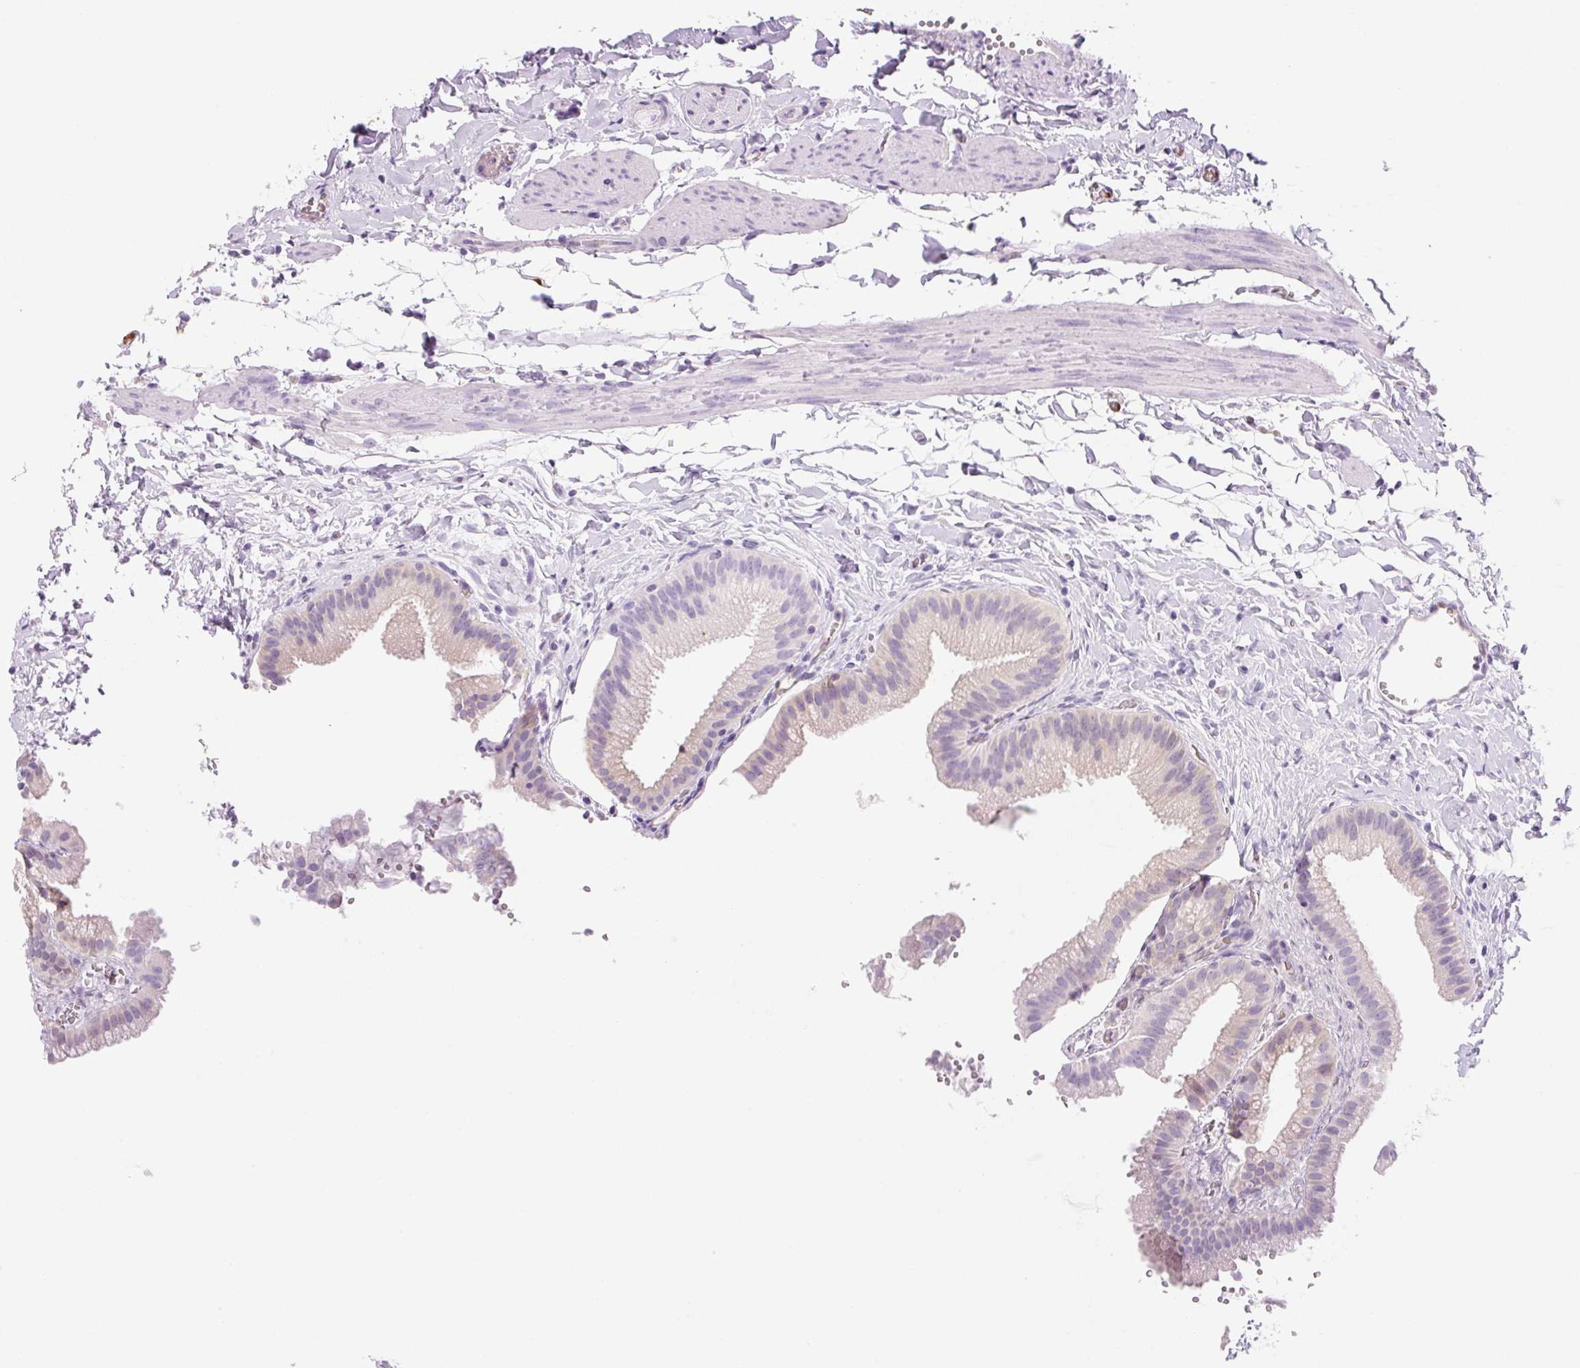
{"staining": {"intensity": "weak", "quantity": "25%-75%", "location": "cytoplasmic/membranous"}, "tissue": "gallbladder", "cell_type": "Glandular cells", "image_type": "normal", "snomed": [{"axis": "morphology", "description": "Normal tissue, NOS"}, {"axis": "topography", "description": "Gallbladder"}], "caption": "This is a micrograph of immunohistochemistry (IHC) staining of normal gallbladder, which shows weak staining in the cytoplasmic/membranous of glandular cells.", "gene": "FABP5", "patient": {"sex": "female", "age": 63}}